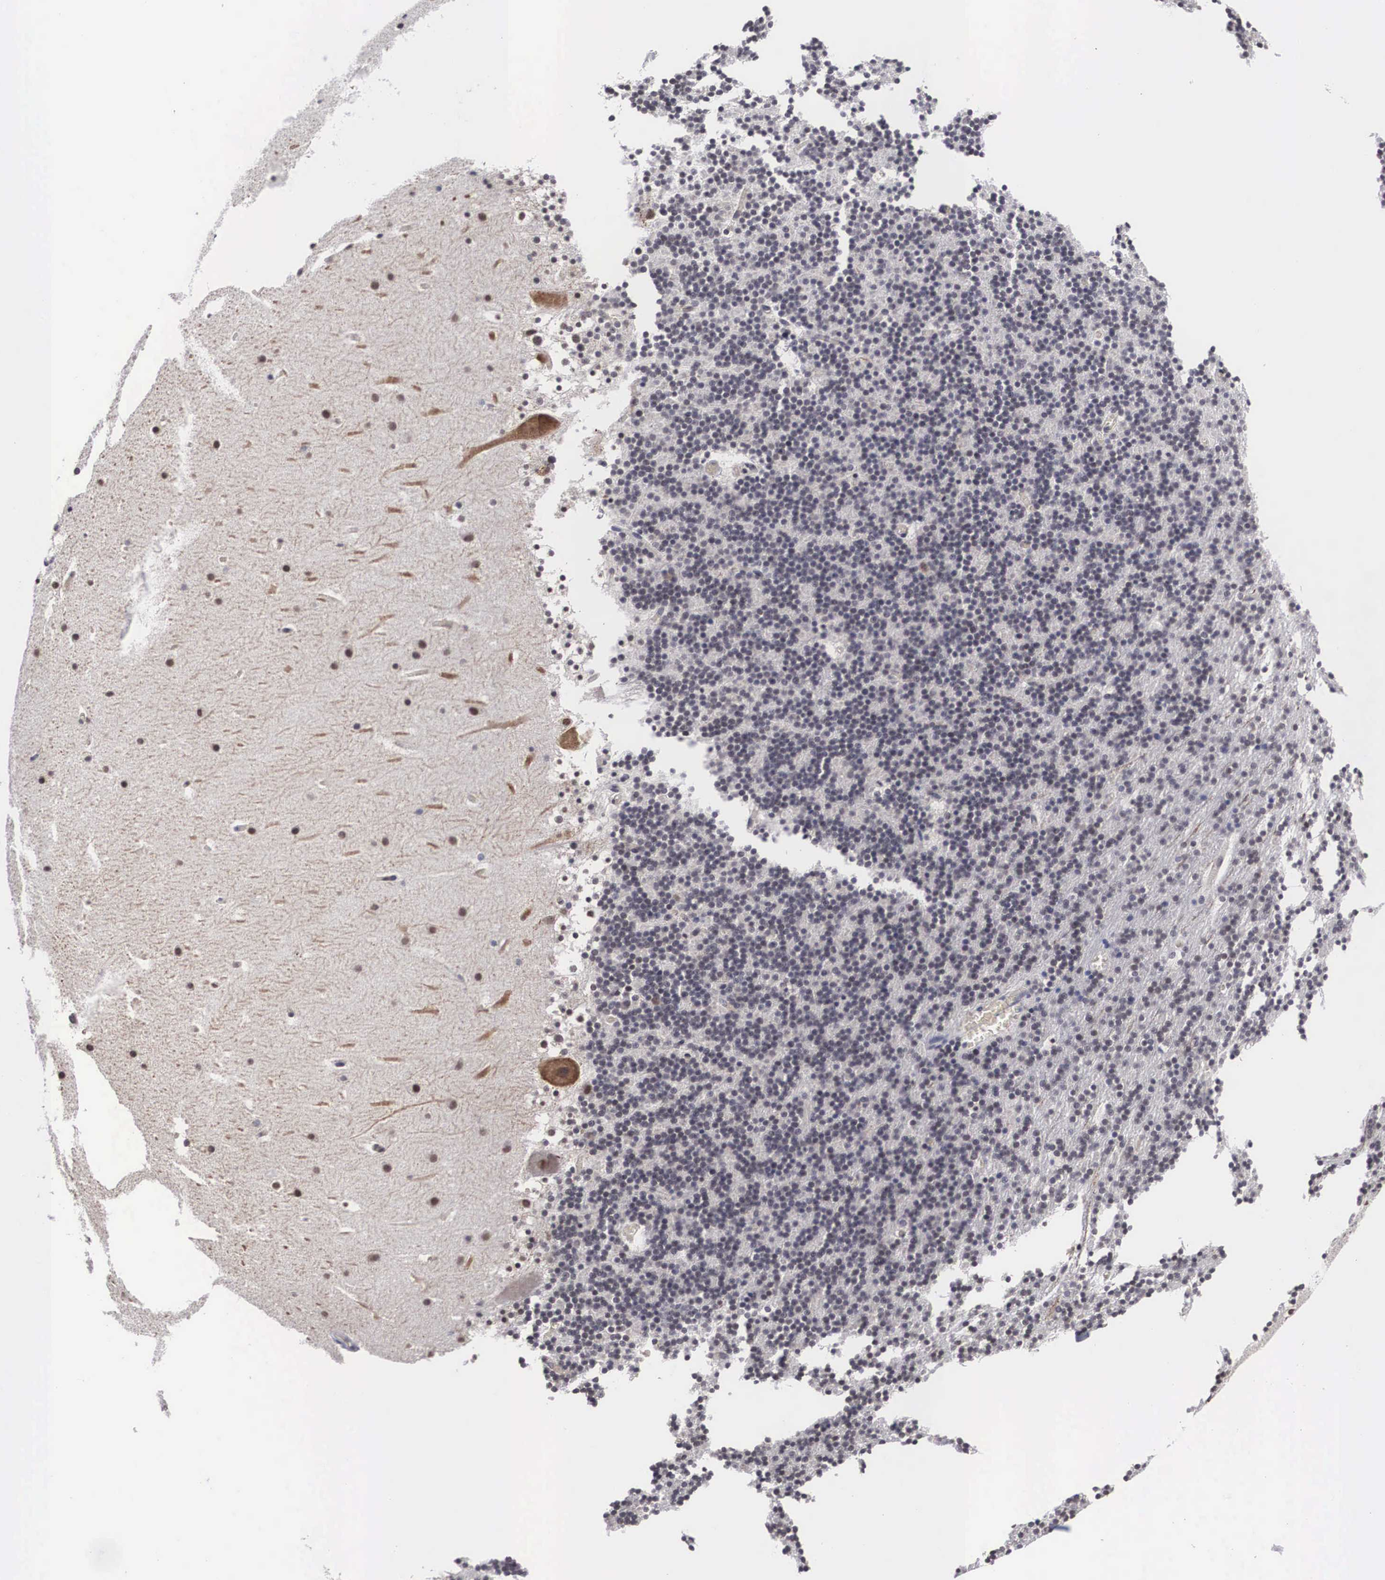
{"staining": {"intensity": "negative", "quantity": "none", "location": "none"}, "tissue": "cerebellum", "cell_type": "Cells in granular layer", "image_type": "normal", "snomed": [{"axis": "morphology", "description": "Normal tissue, NOS"}, {"axis": "topography", "description": "Cerebellum"}], "caption": "High power microscopy image of an immunohistochemistry (IHC) photomicrograph of benign cerebellum, revealing no significant expression in cells in granular layer.", "gene": "OTX2", "patient": {"sex": "male", "age": 45}}